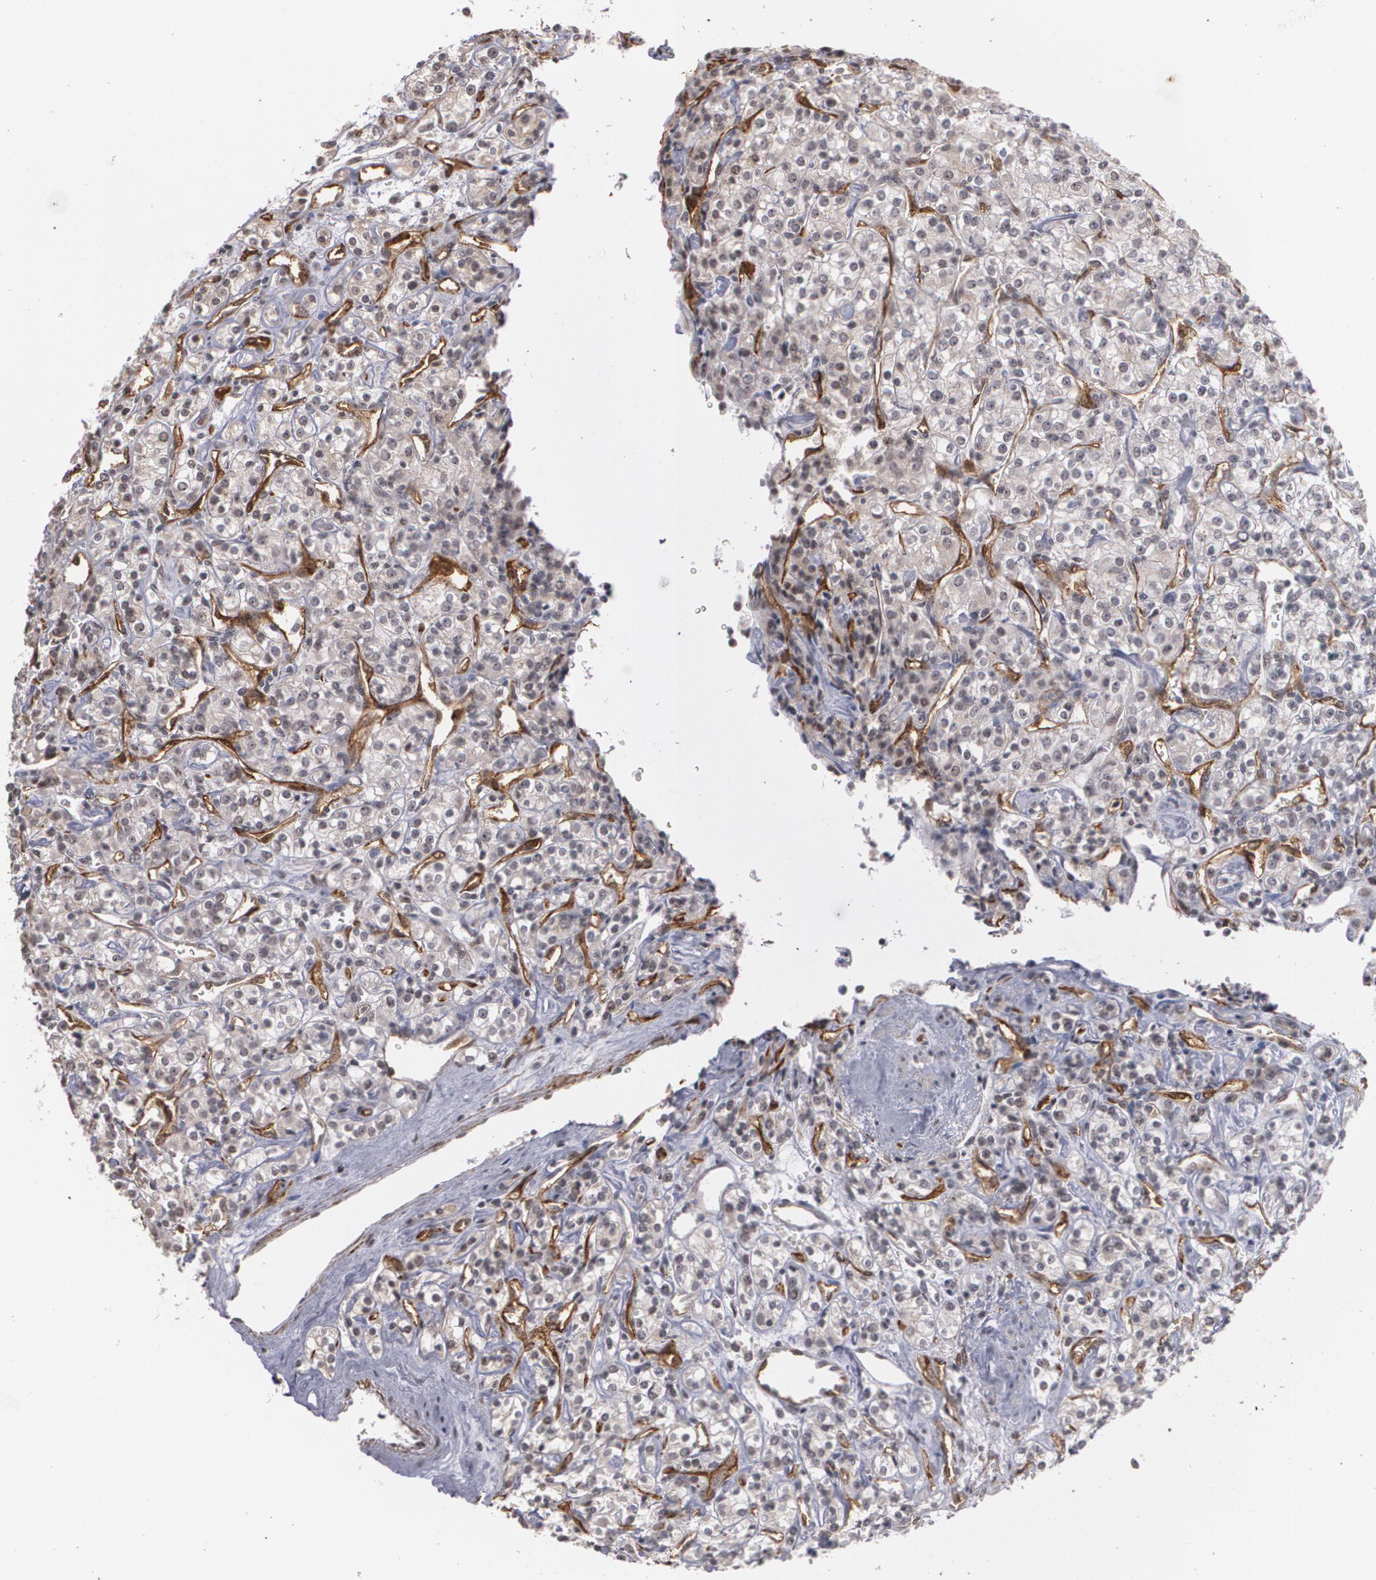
{"staining": {"intensity": "weak", "quantity": "<25%", "location": "cytoplasmic/membranous,nuclear"}, "tissue": "renal cancer", "cell_type": "Tumor cells", "image_type": "cancer", "snomed": [{"axis": "morphology", "description": "Adenocarcinoma, NOS"}, {"axis": "topography", "description": "Kidney"}], "caption": "Tumor cells are negative for protein expression in human renal cancer (adenocarcinoma).", "gene": "ZNF75A", "patient": {"sex": "male", "age": 77}}